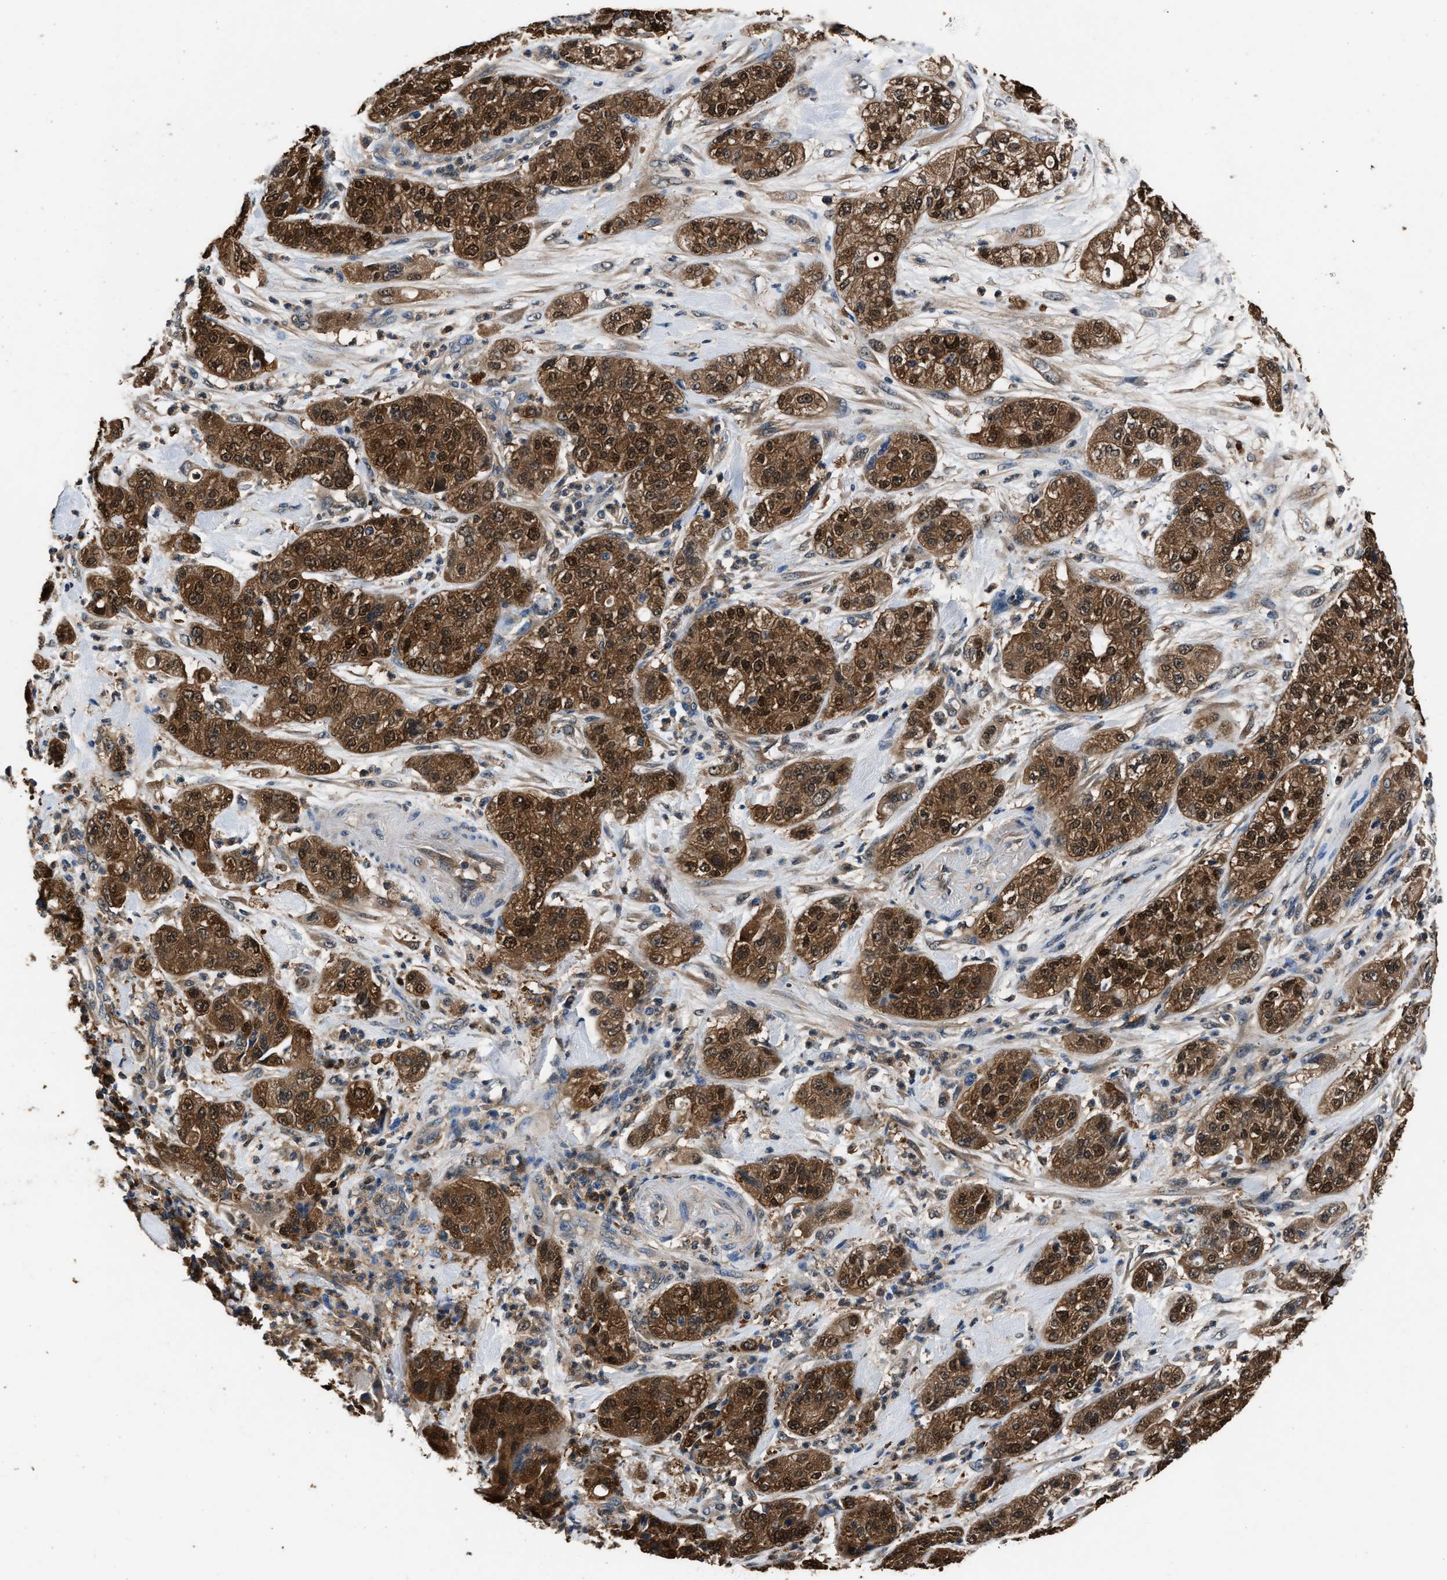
{"staining": {"intensity": "strong", "quantity": ">75%", "location": "cytoplasmic/membranous,nuclear"}, "tissue": "pancreatic cancer", "cell_type": "Tumor cells", "image_type": "cancer", "snomed": [{"axis": "morphology", "description": "Adenocarcinoma, NOS"}, {"axis": "topography", "description": "Pancreas"}], "caption": "A high amount of strong cytoplasmic/membranous and nuclear staining is seen in approximately >75% of tumor cells in pancreatic cancer (adenocarcinoma) tissue.", "gene": "GSTP1", "patient": {"sex": "female", "age": 78}}